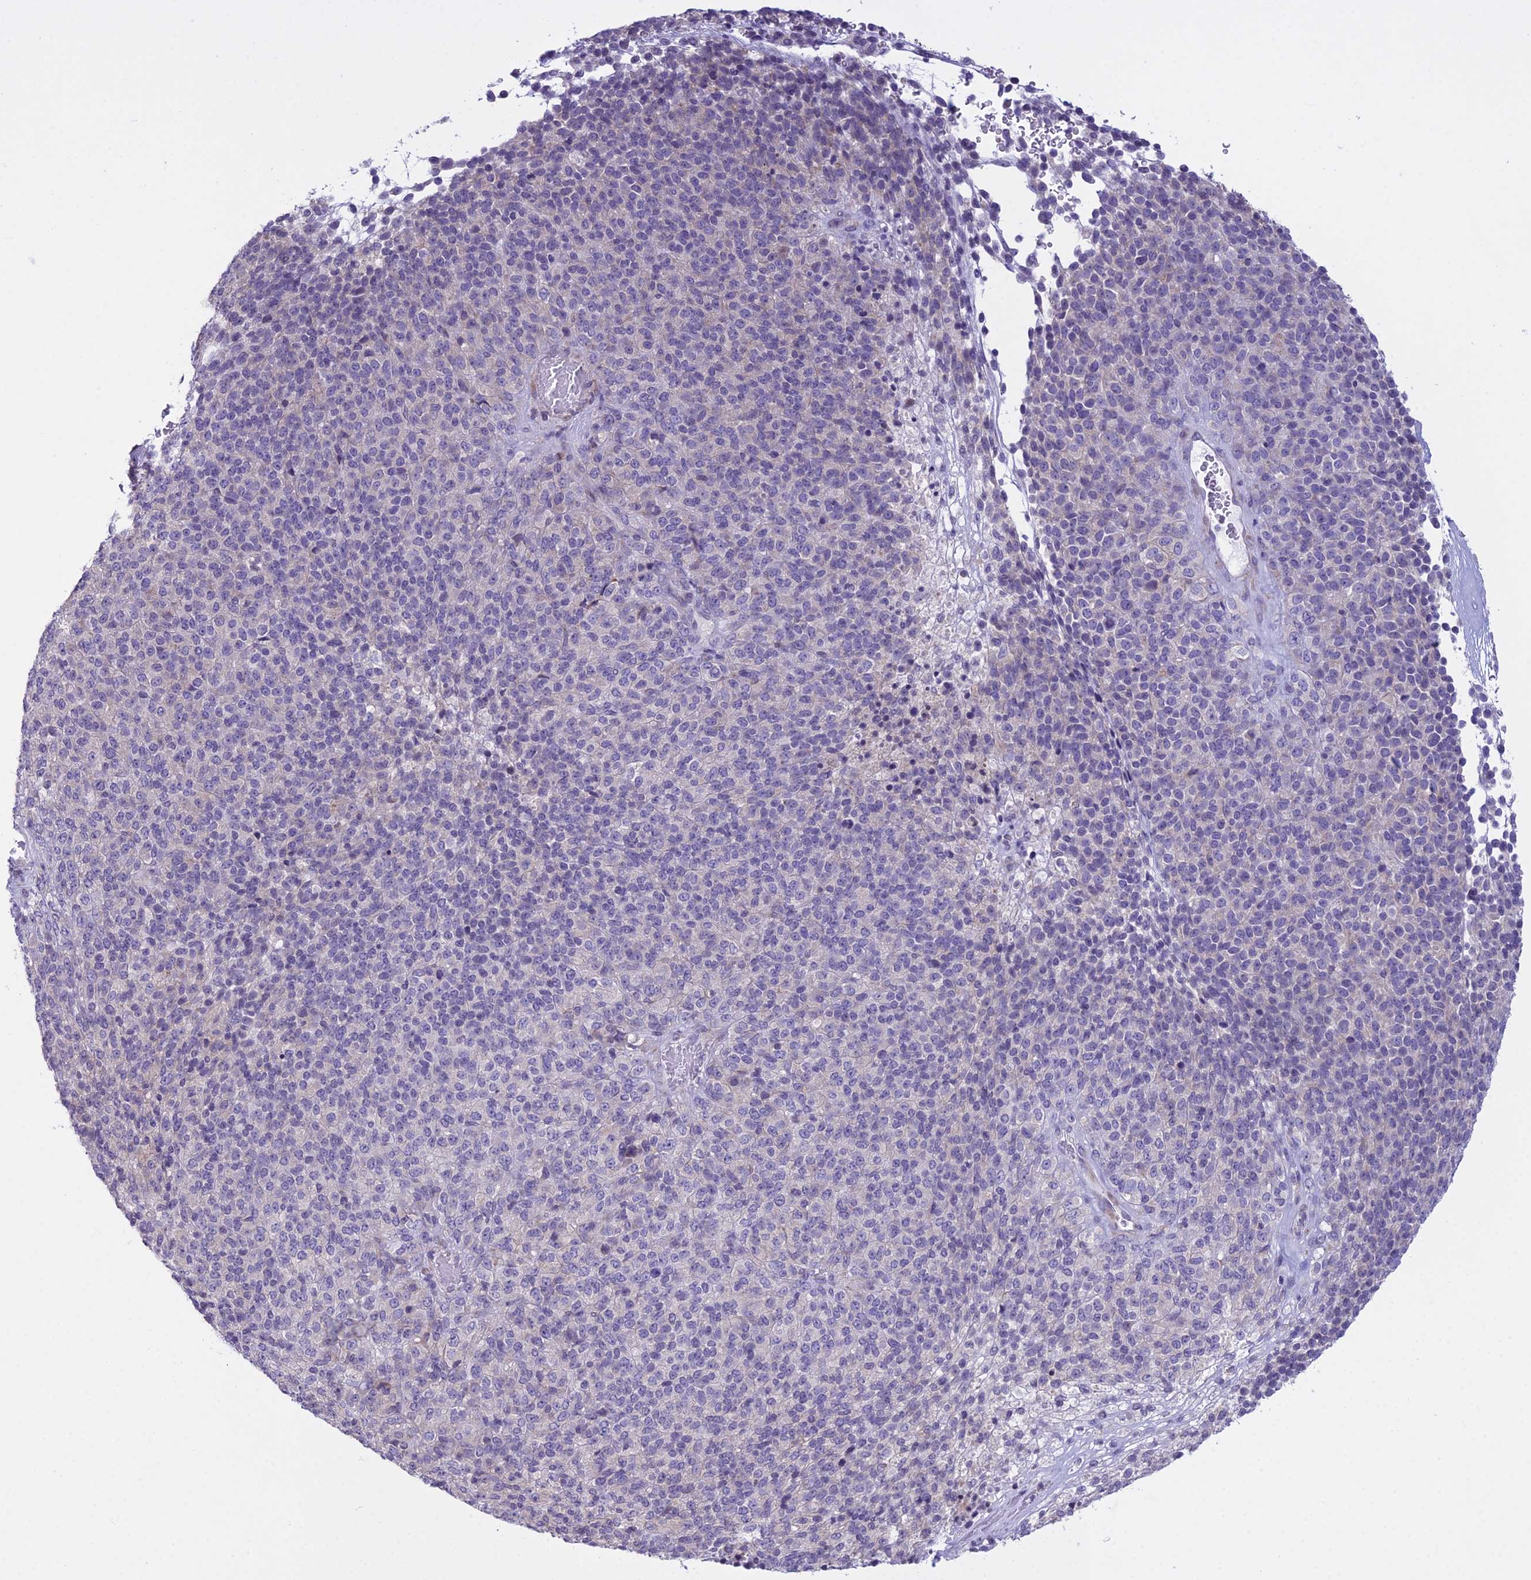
{"staining": {"intensity": "negative", "quantity": "none", "location": "none"}, "tissue": "melanoma", "cell_type": "Tumor cells", "image_type": "cancer", "snomed": [{"axis": "morphology", "description": "Malignant melanoma, Metastatic site"}, {"axis": "topography", "description": "Brain"}], "caption": "IHC histopathology image of neoplastic tissue: human melanoma stained with DAB exhibits no significant protein staining in tumor cells.", "gene": "RPS26", "patient": {"sex": "female", "age": 56}}